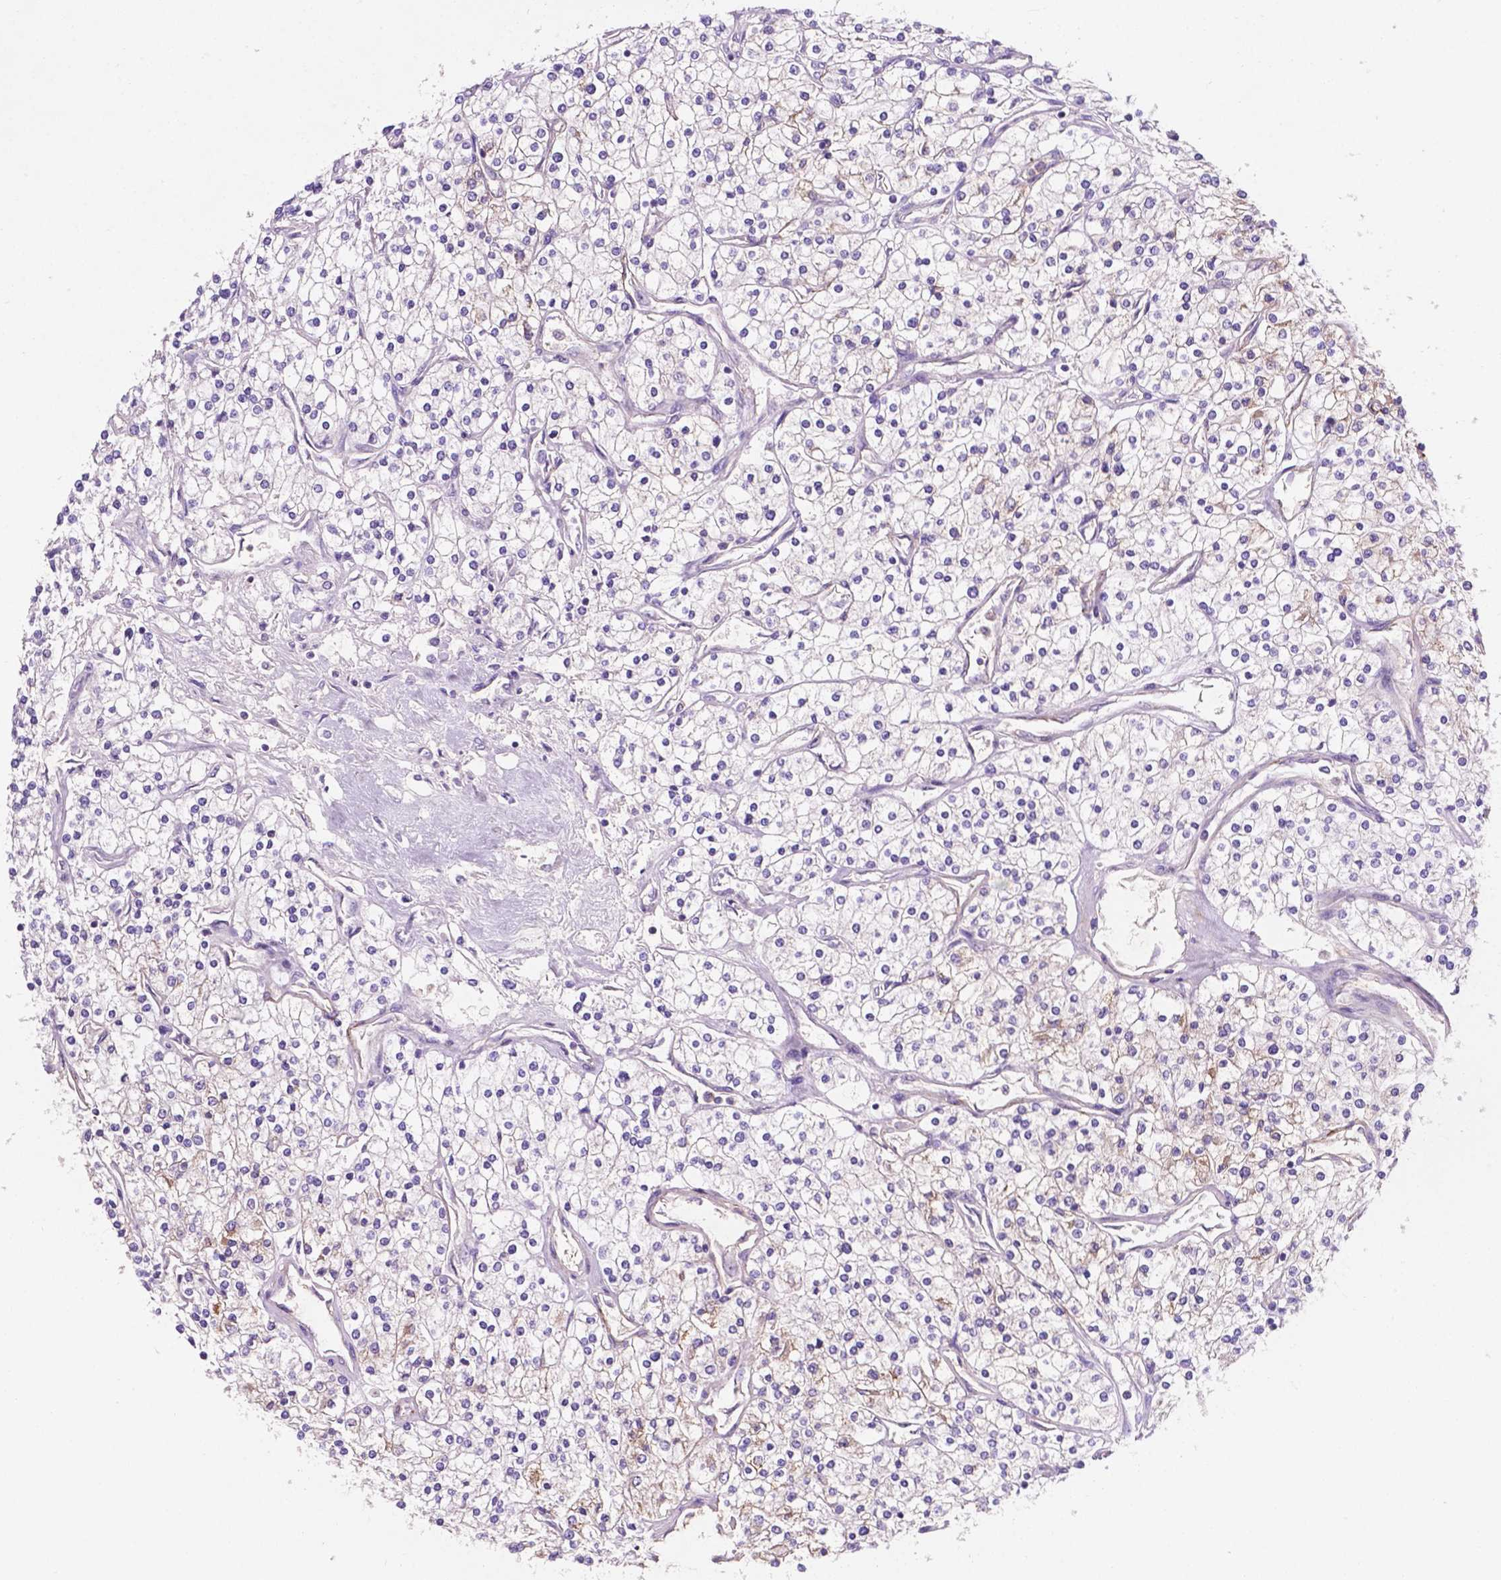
{"staining": {"intensity": "weak", "quantity": "<25%", "location": "cytoplasmic/membranous"}, "tissue": "renal cancer", "cell_type": "Tumor cells", "image_type": "cancer", "snomed": [{"axis": "morphology", "description": "Adenocarcinoma, NOS"}, {"axis": "topography", "description": "Kidney"}], "caption": "A photomicrograph of human renal cancer is negative for staining in tumor cells.", "gene": "MKRN2OS", "patient": {"sex": "male", "age": 80}}